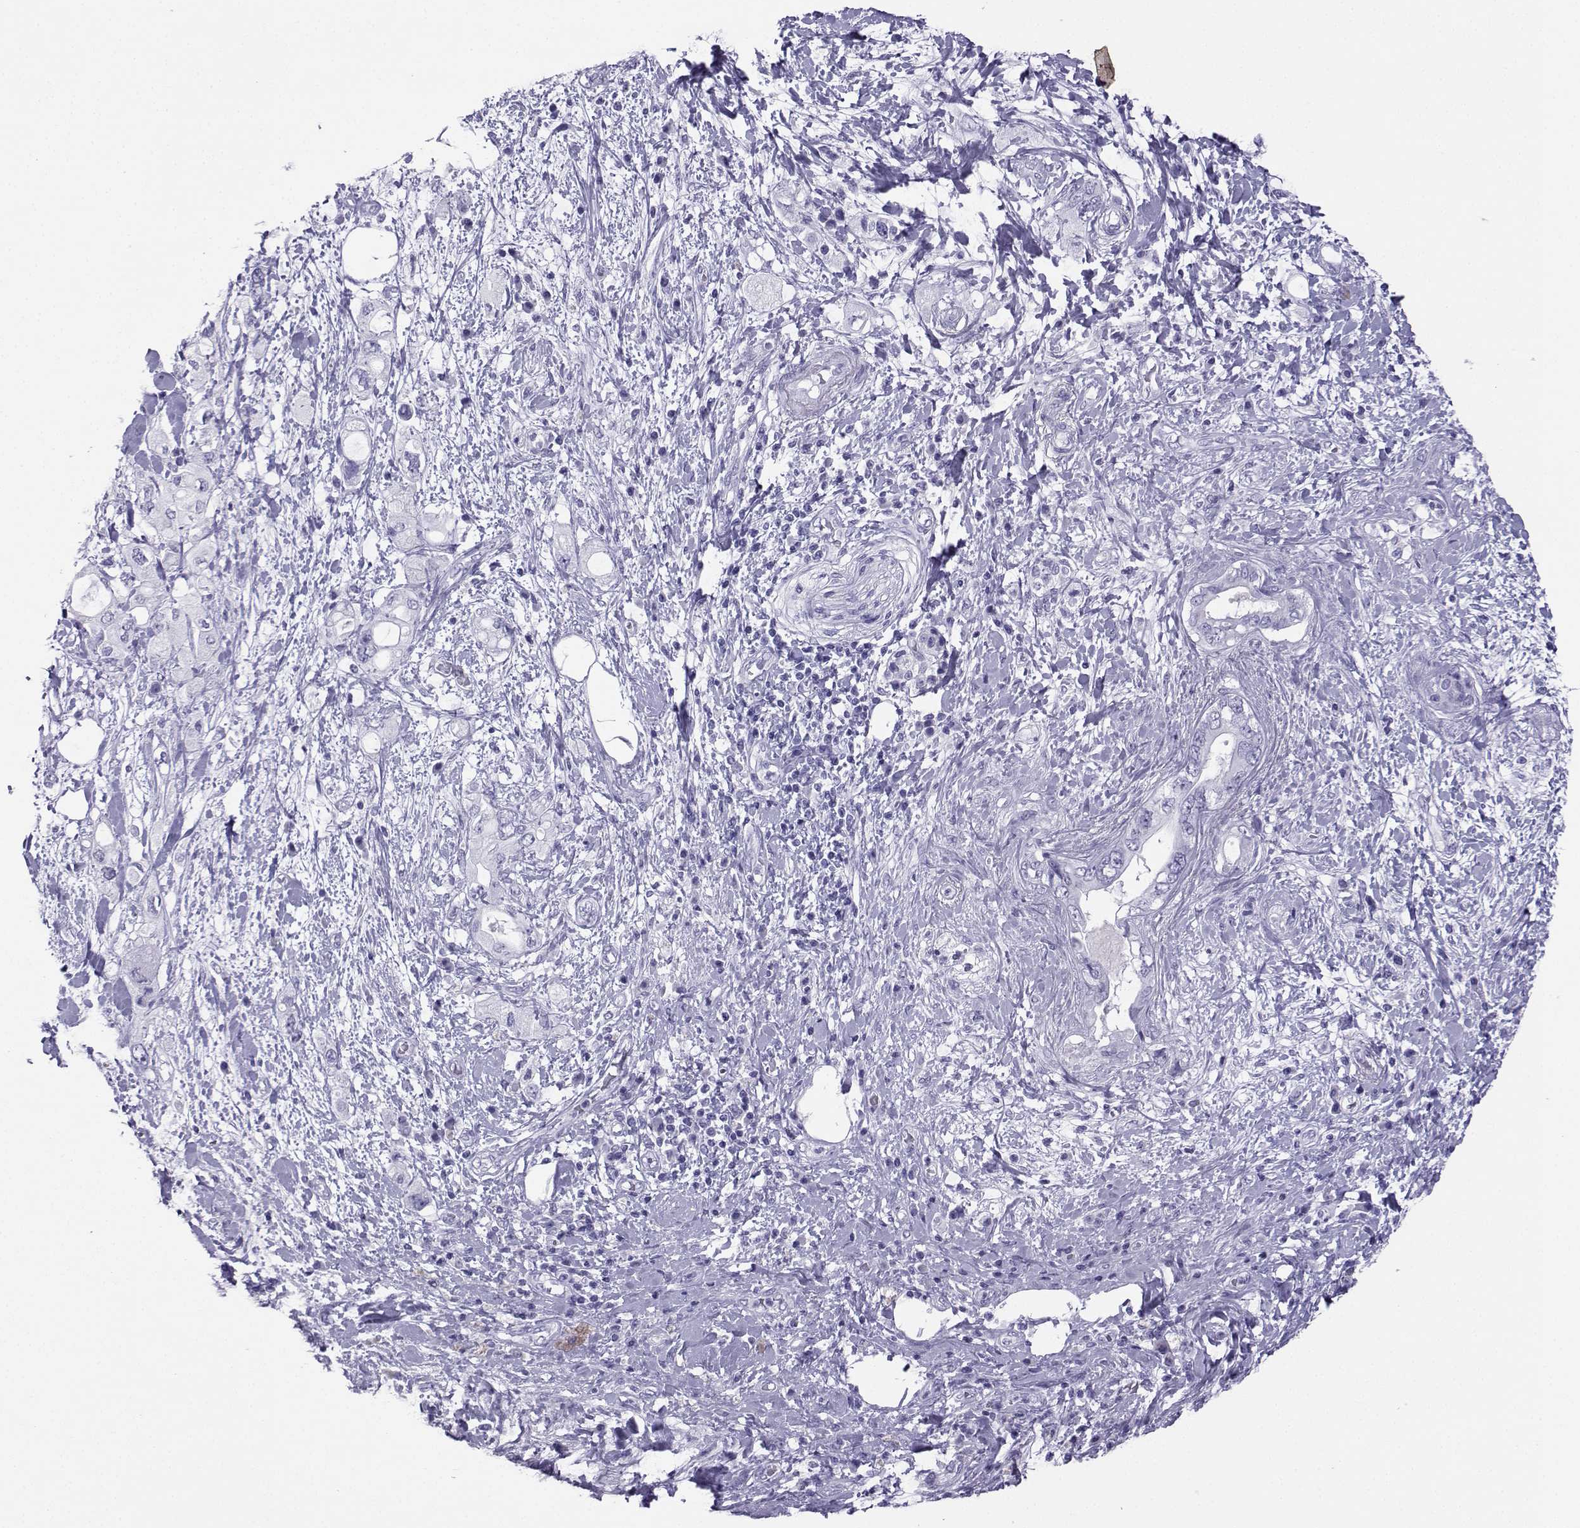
{"staining": {"intensity": "negative", "quantity": "none", "location": "none"}, "tissue": "pancreatic cancer", "cell_type": "Tumor cells", "image_type": "cancer", "snomed": [{"axis": "morphology", "description": "Adenocarcinoma, NOS"}, {"axis": "topography", "description": "Pancreas"}], "caption": "This photomicrograph is of adenocarcinoma (pancreatic) stained with IHC to label a protein in brown with the nuclei are counter-stained blue. There is no expression in tumor cells.", "gene": "LORICRIN", "patient": {"sex": "female", "age": 56}}